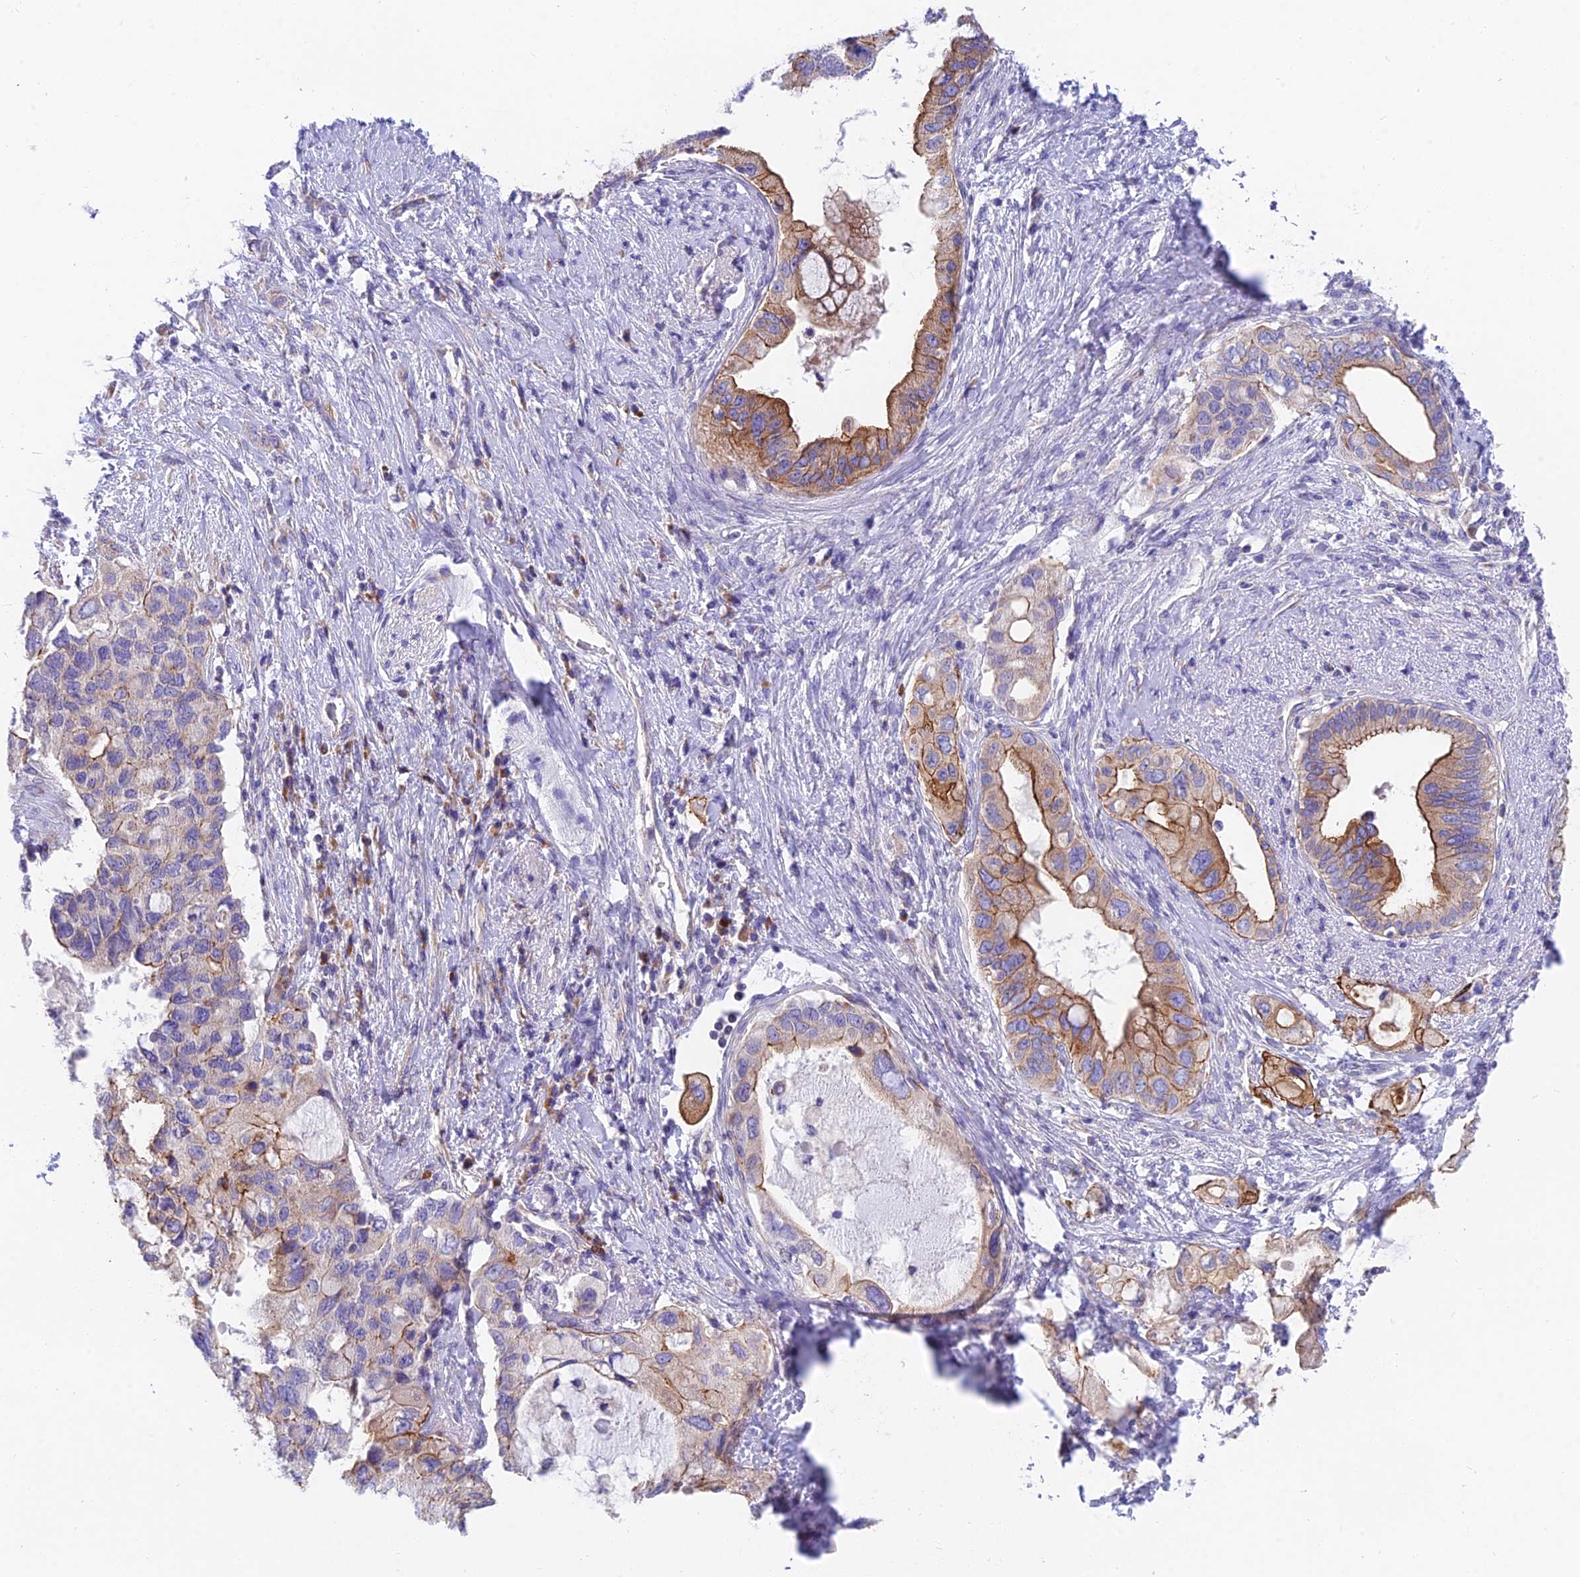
{"staining": {"intensity": "moderate", "quantity": "25%-75%", "location": "cytoplasmic/membranous"}, "tissue": "pancreatic cancer", "cell_type": "Tumor cells", "image_type": "cancer", "snomed": [{"axis": "morphology", "description": "Adenocarcinoma, NOS"}, {"axis": "topography", "description": "Pancreas"}], "caption": "Immunohistochemical staining of pancreatic adenocarcinoma exhibits moderate cytoplasmic/membranous protein expression in about 25%-75% of tumor cells.", "gene": "MVB12A", "patient": {"sex": "female", "age": 56}}